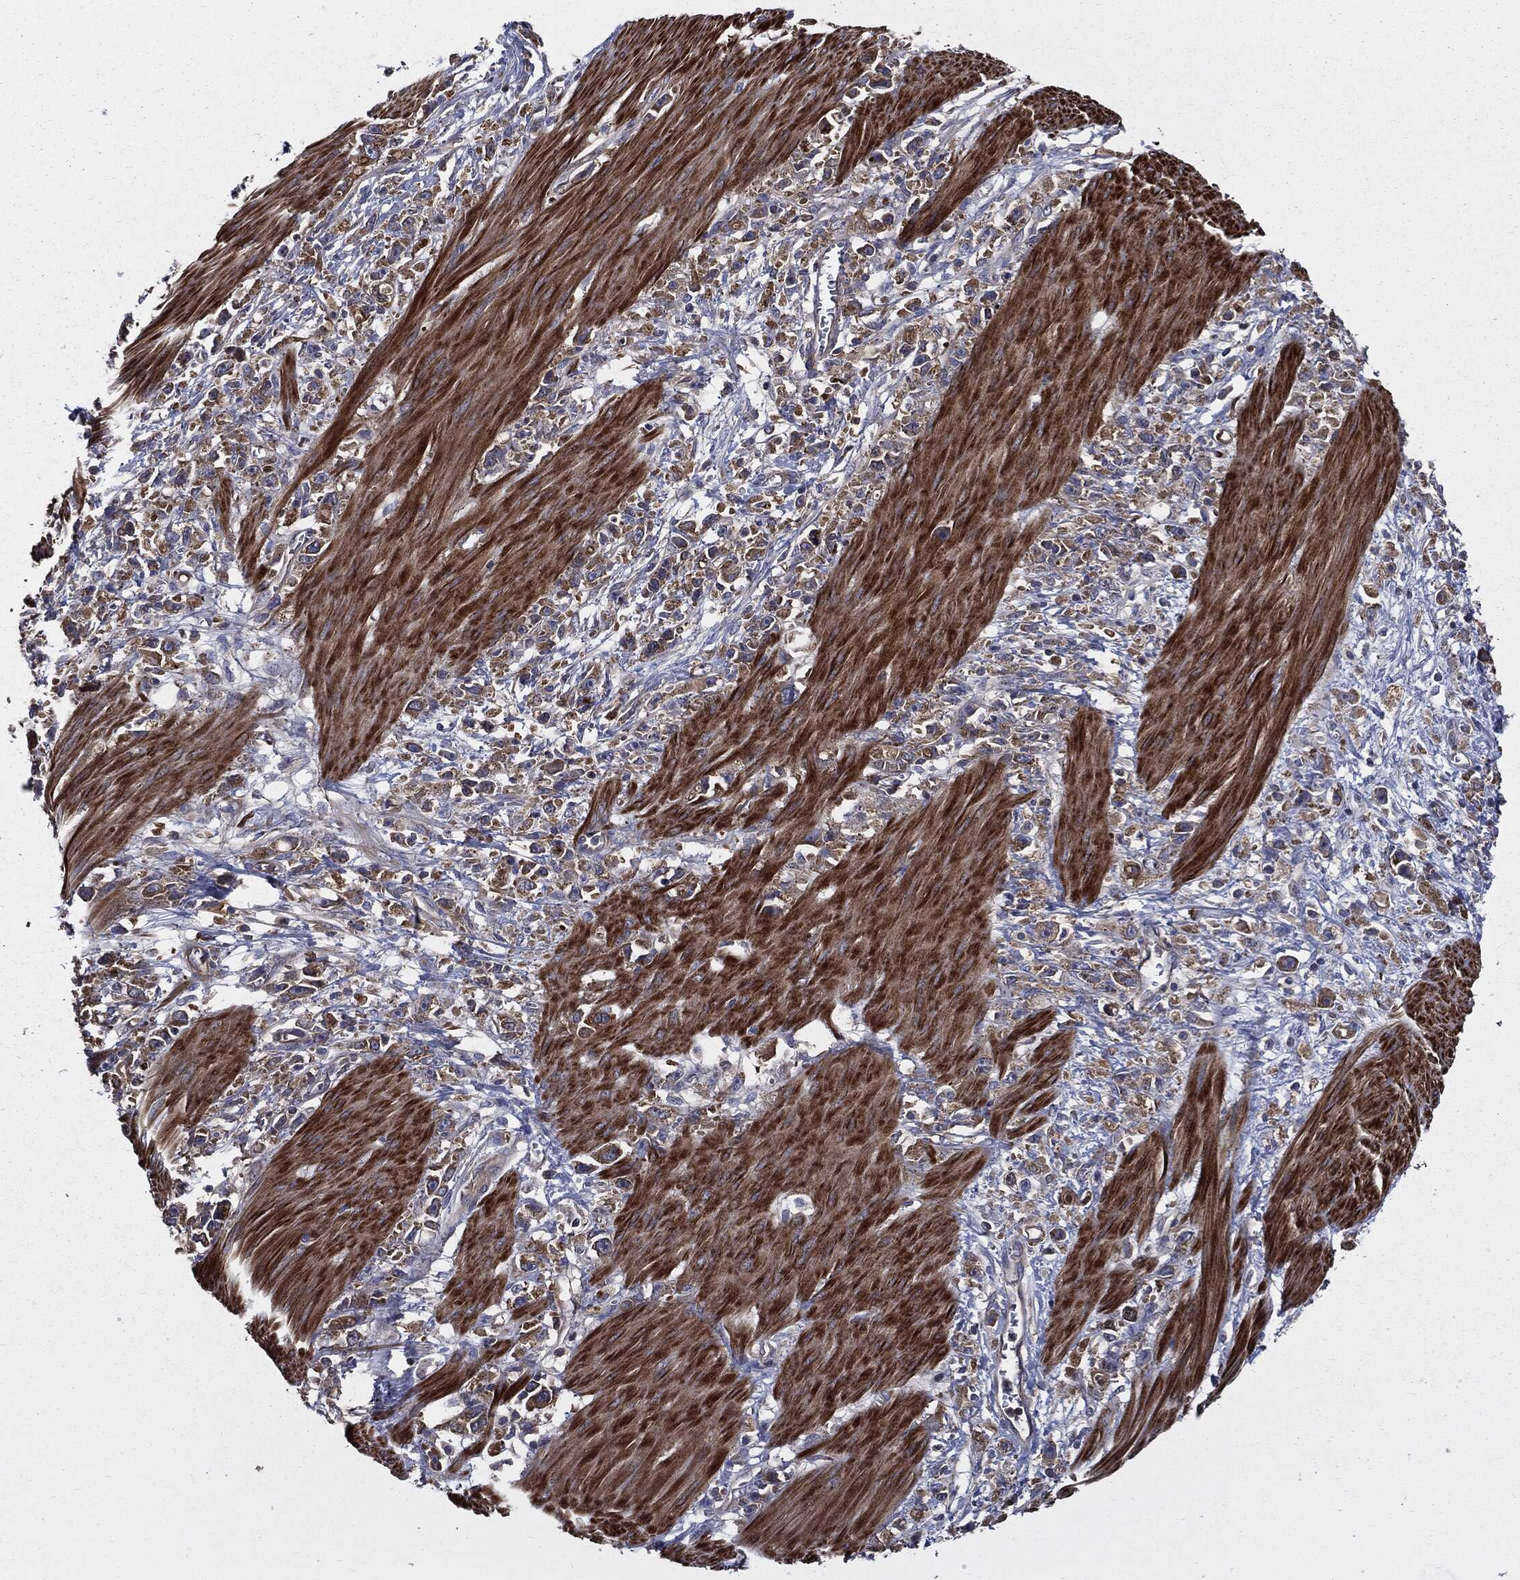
{"staining": {"intensity": "moderate", "quantity": "25%-75%", "location": "cytoplasmic/membranous"}, "tissue": "stomach cancer", "cell_type": "Tumor cells", "image_type": "cancer", "snomed": [{"axis": "morphology", "description": "Adenocarcinoma, NOS"}, {"axis": "topography", "description": "Stomach"}], "caption": "Stomach adenocarcinoma was stained to show a protein in brown. There is medium levels of moderate cytoplasmic/membranous positivity in about 25%-75% of tumor cells.", "gene": "PDCD6IP", "patient": {"sex": "female", "age": 59}}